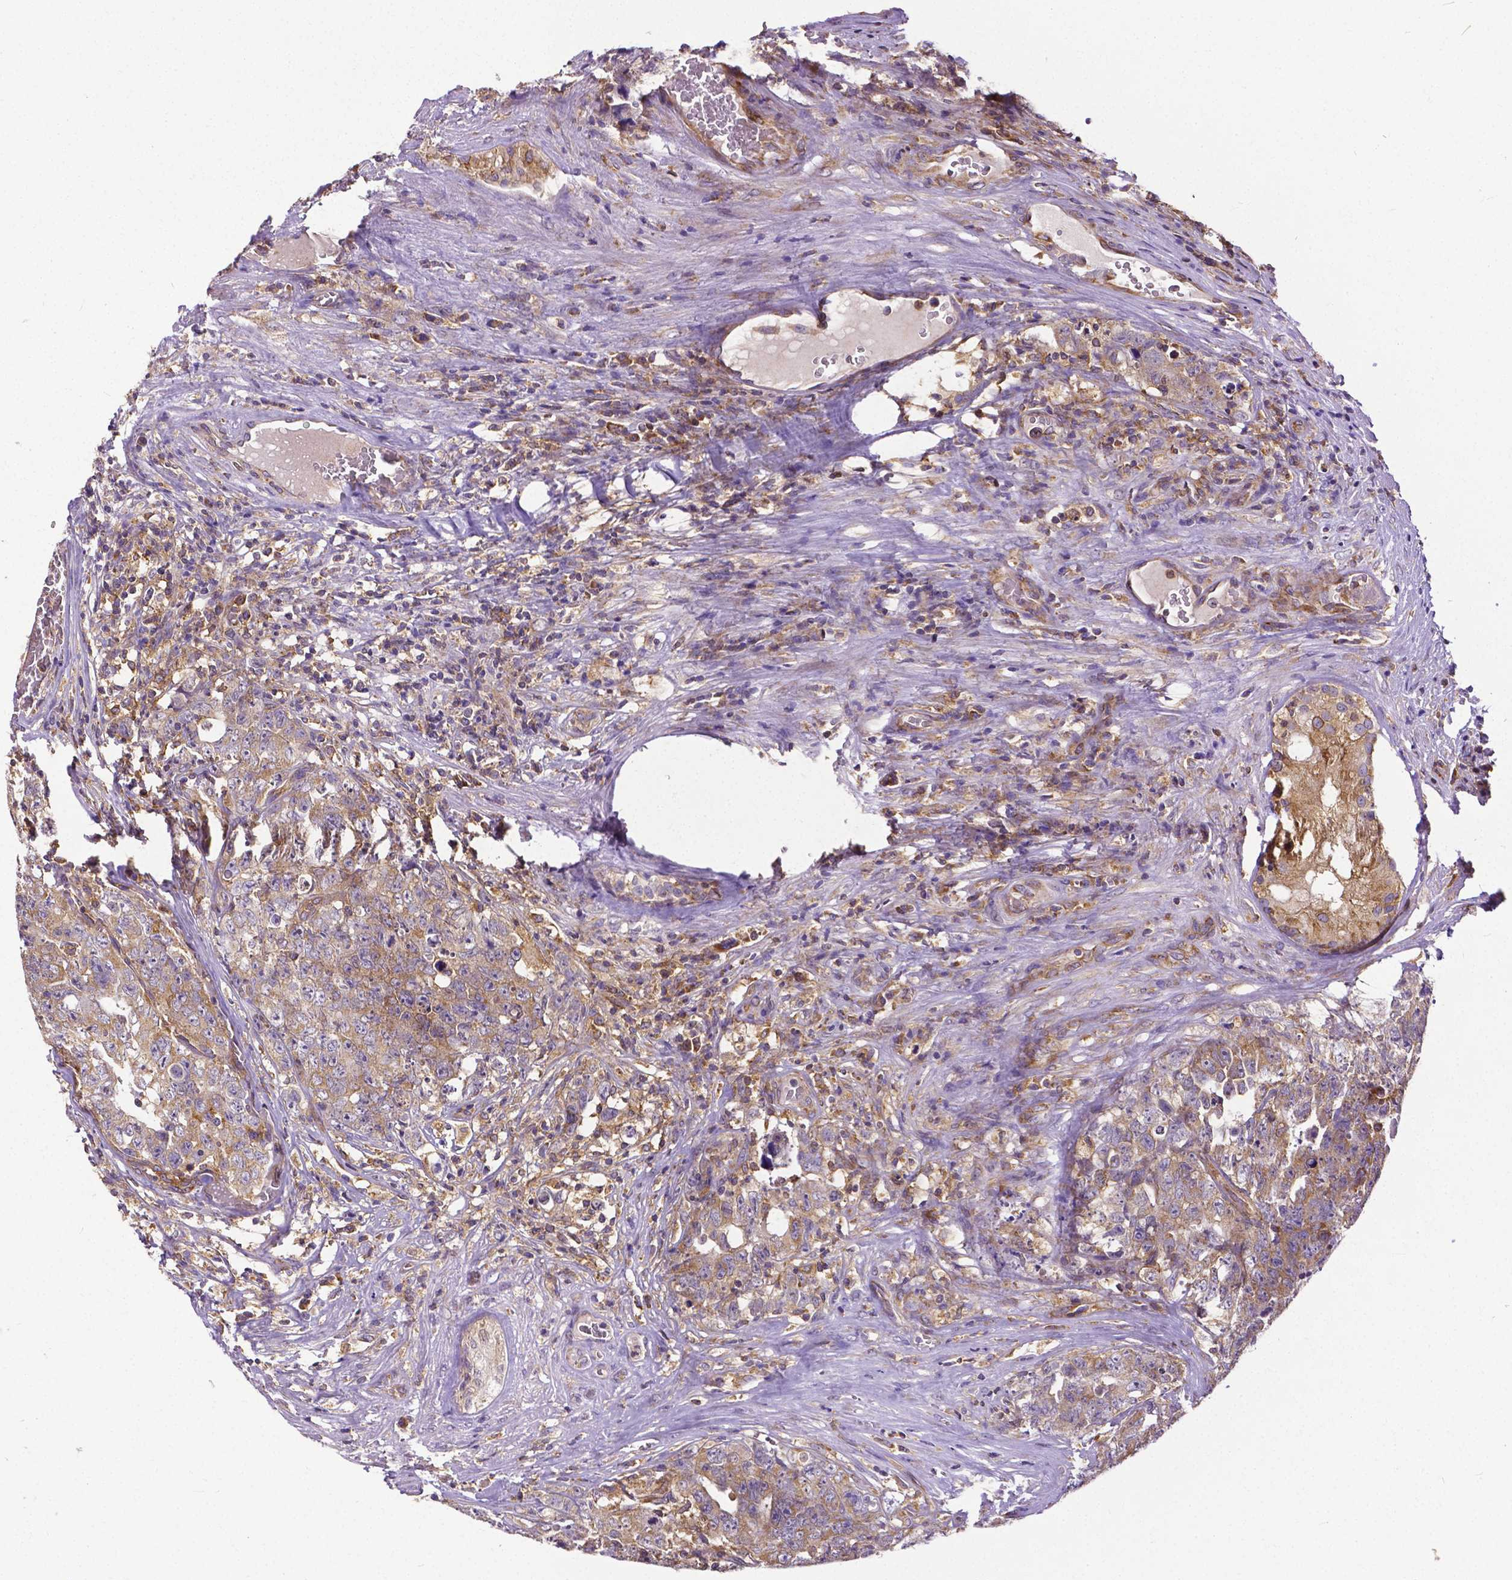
{"staining": {"intensity": "weak", "quantity": ">75%", "location": "cytoplasmic/membranous"}, "tissue": "testis cancer", "cell_type": "Tumor cells", "image_type": "cancer", "snomed": [{"axis": "morphology", "description": "Carcinoma, Embryonal, NOS"}, {"axis": "topography", "description": "Testis"}], "caption": "Immunohistochemical staining of testis cancer demonstrates low levels of weak cytoplasmic/membranous staining in approximately >75% of tumor cells. The protein of interest is shown in brown color, while the nuclei are stained blue.", "gene": "DICER1", "patient": {"sex": "male", "age": 24}}